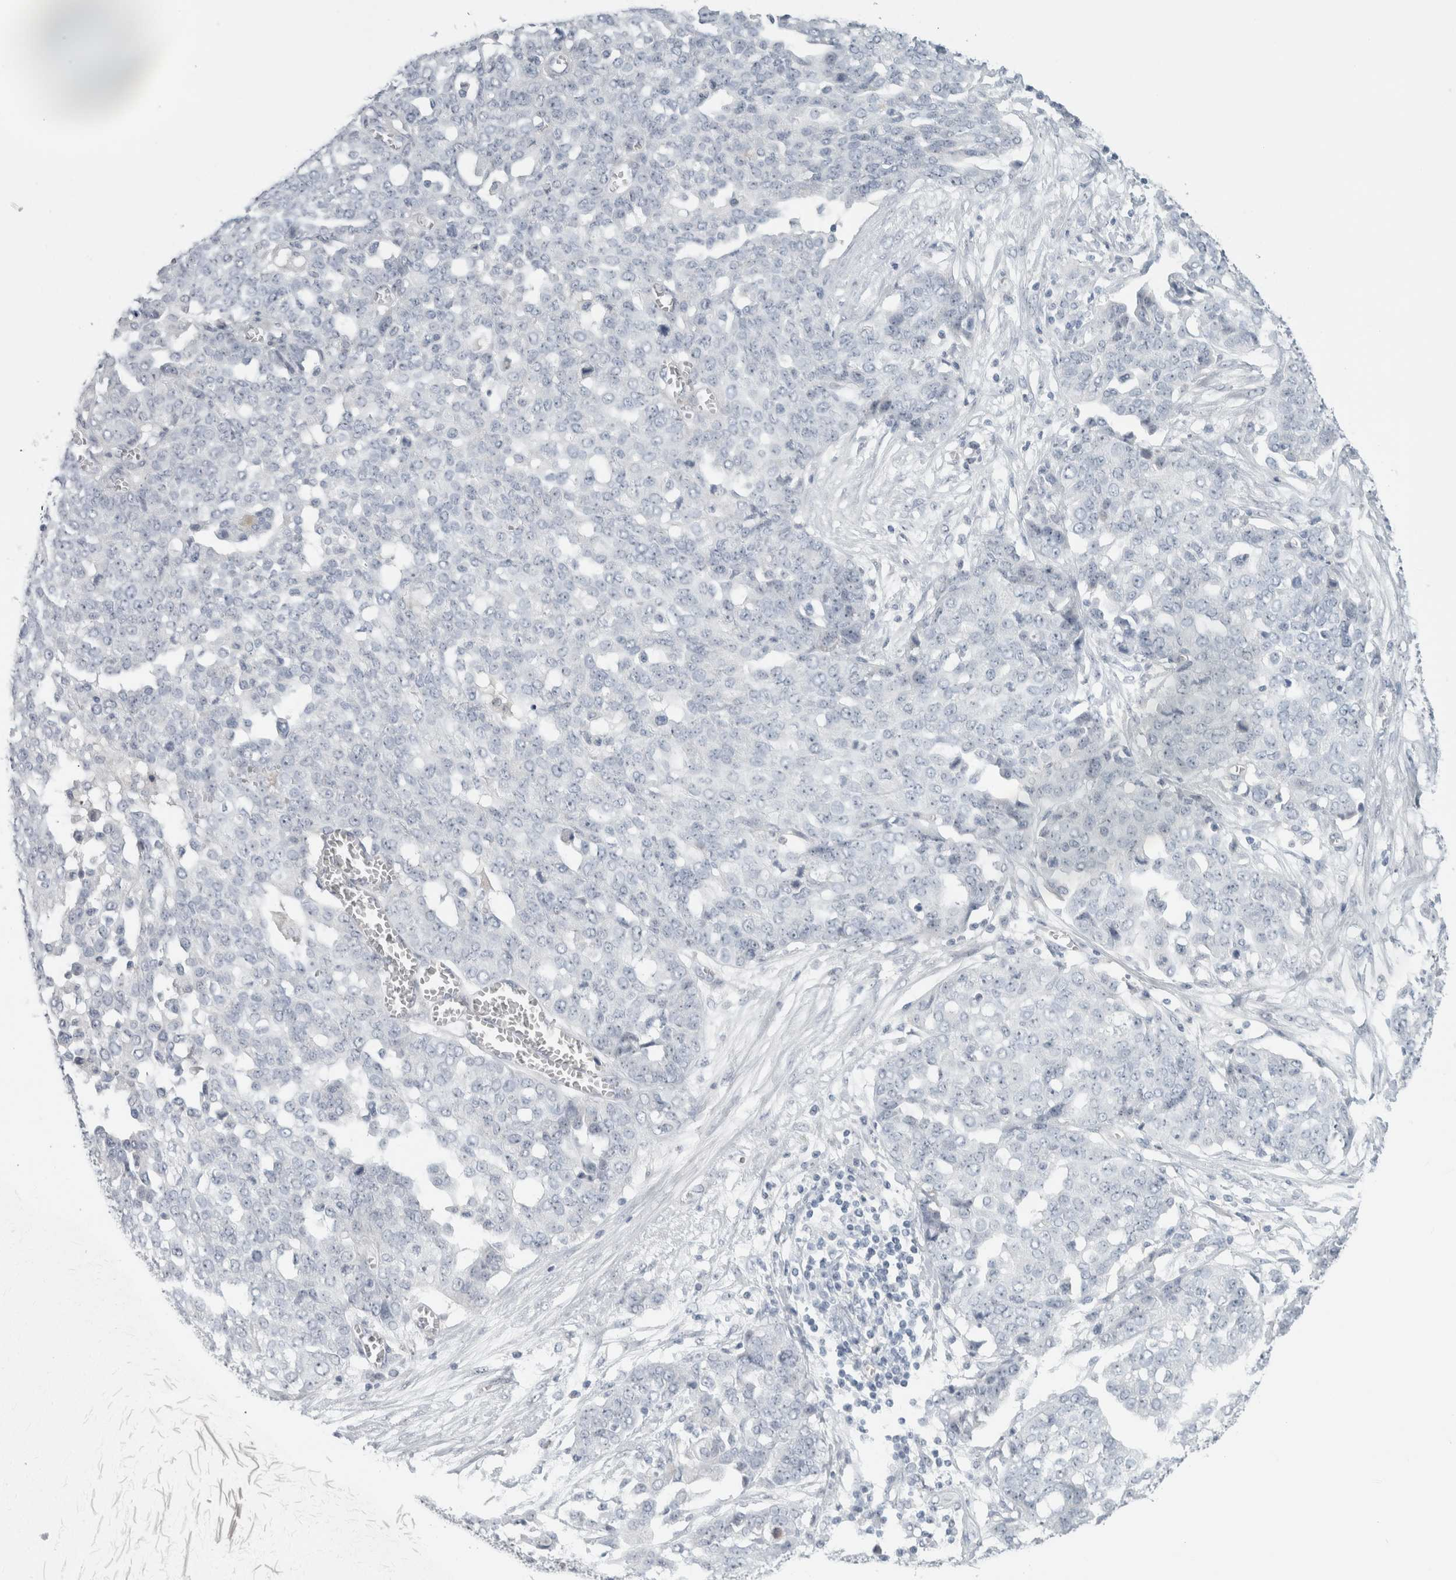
{"staining": {"intensity": "negative", "quantity": "none", "location": "none"}, "tissue": "ovarian cancer", "cell_type": "Tumor cells", "image_type": "cancer", "snomed": [{"axis": "morphology", "description": "Cystadenocarcinoma, serous, NOS"}, {"axis": "topography", "description": "Soft tissue"}, {"axis": "topography", "description": "Ovary"}], "caption": "Immunohistochemistry (IHC) histopathology image of human serous cystadenocarcinoma (ovarian) stained for a protein (brown), which displays no expression in tumor cells.", "gene": "FMR1NB", "patient": {"sex": "female", "age": 57}}